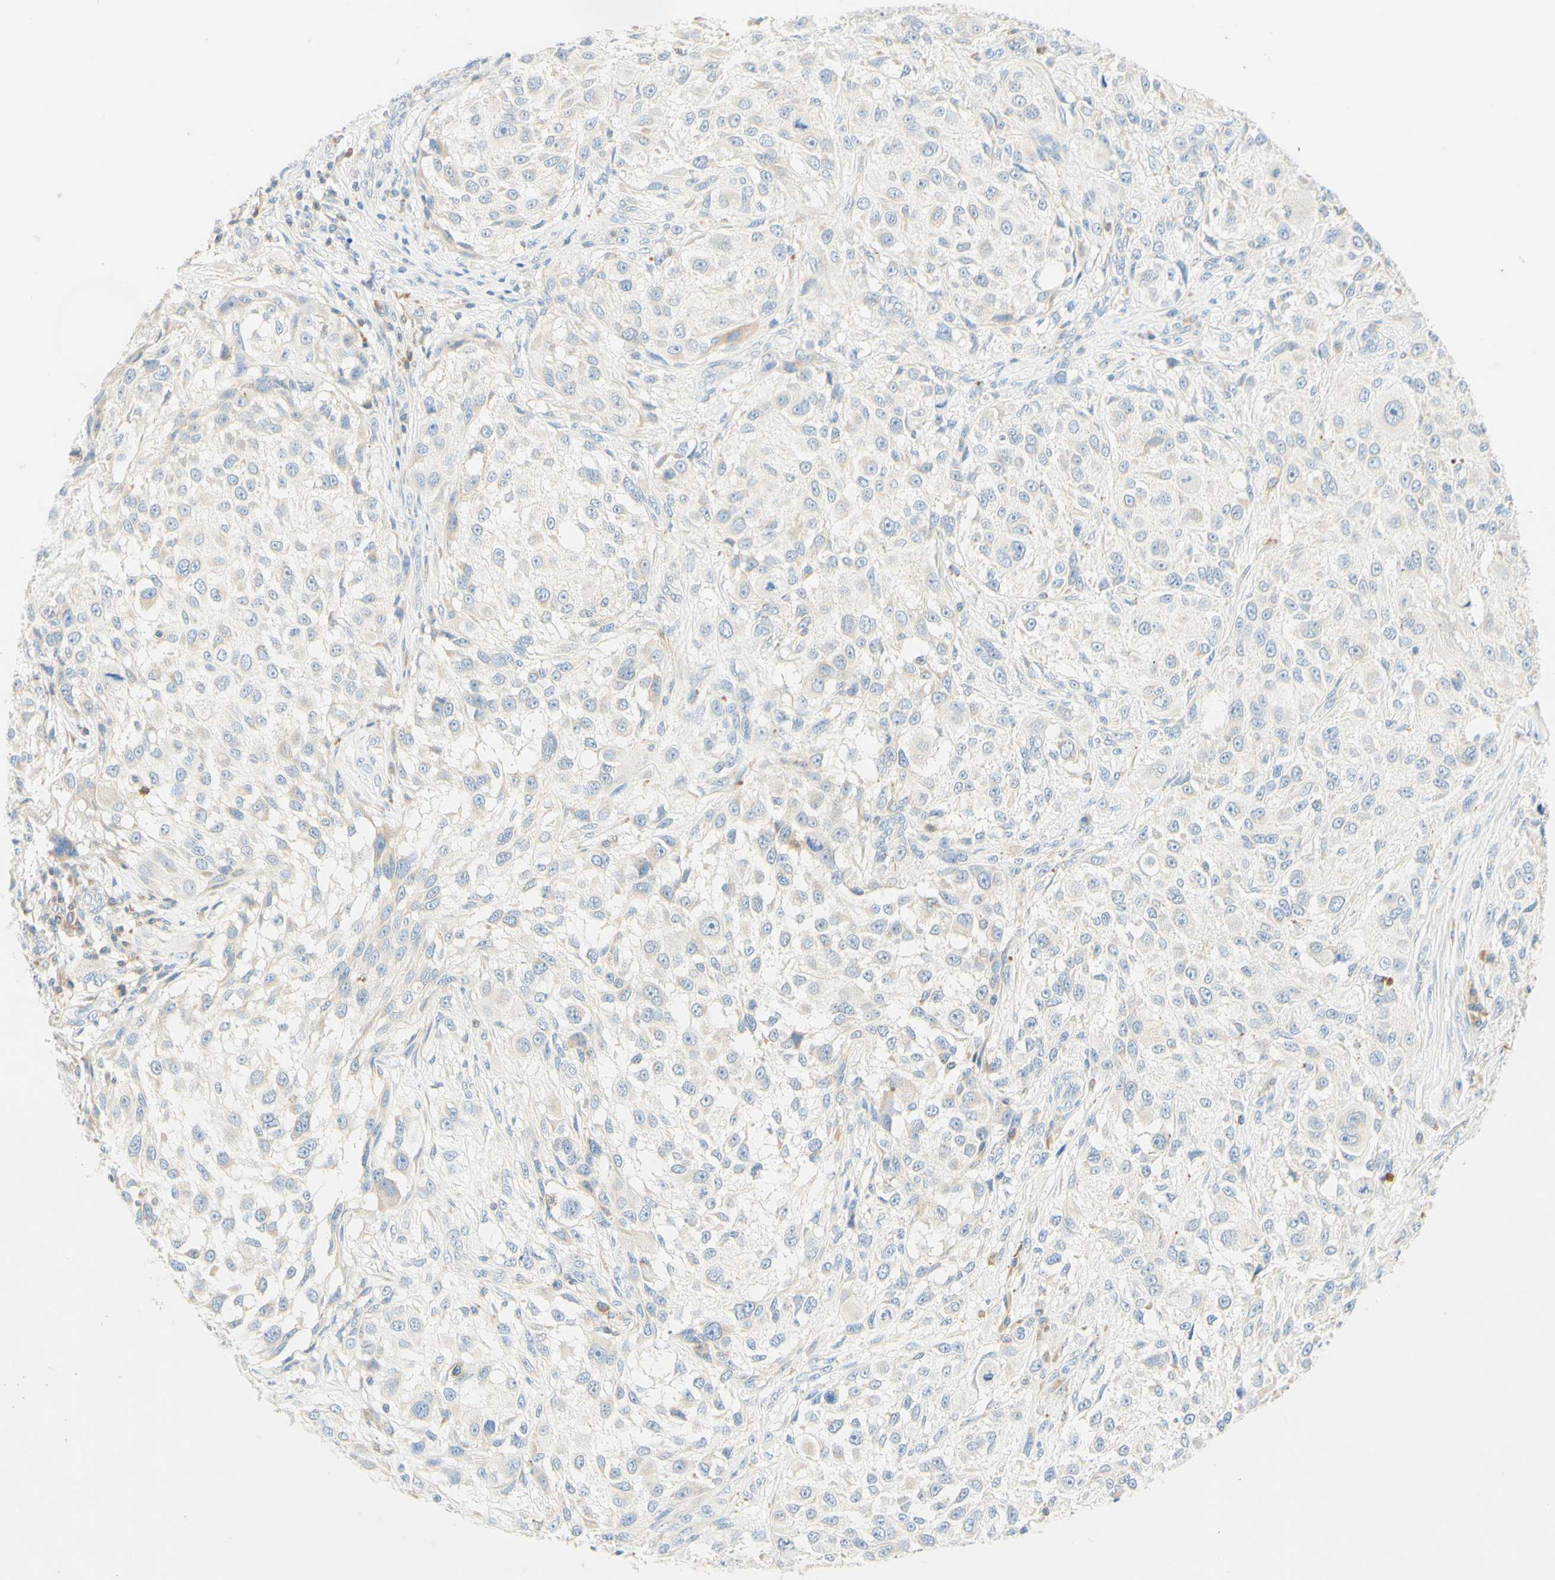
{"staining": {"intensity": "negative", "quantity": "none", "location": "none"}, "tissue": "melanoma", "cell_type": "Tumor cells", "image_type": "cancer", "snomed": [{"axis": "morphology", "description": "Necrosis, NOS"}, {"axis": "morphology", "description": "Malignant melanoma, NOS"}, {"axis": "topography", "description": "Skin"}], "caption": "High magnification brightfield microscopy of malignant melanoma stained with DAB (brown) and counterstained with hematoxylin (blue): tumor cells show no significant expression.", "gene": "LAT", "patient": {"sex": "female", "age": 87}}